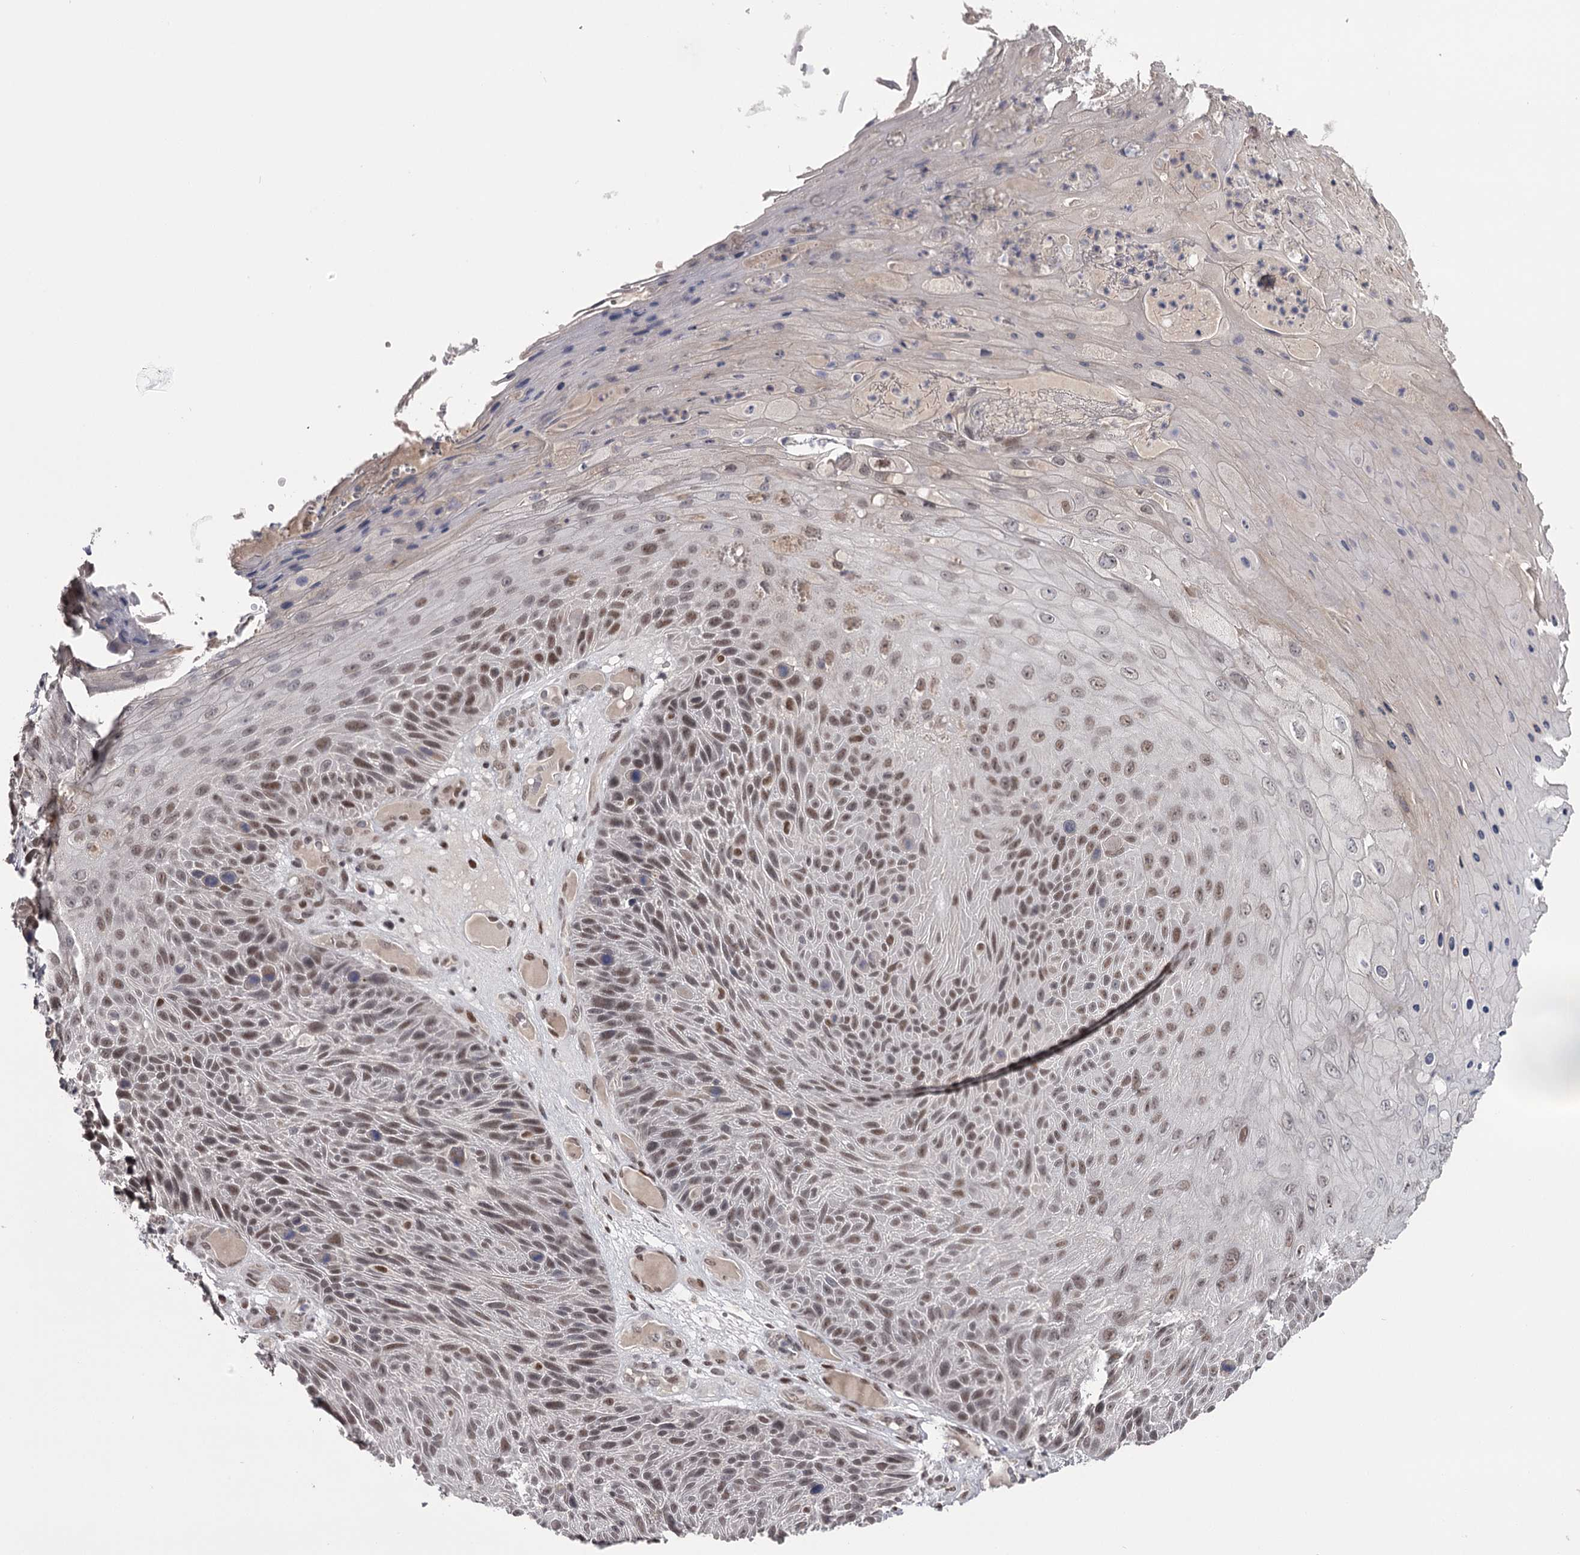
{"staining": {"intensity": "moderate", "quantity": ">75%", "location": "nuclear"}, "tissue": "skin cancer", "cell_type": "Tumor cells", "image_type": "cancer", "snomed": [{"axis": "morphology", "description": "Squamous cell carcinoma, NOS"}, {"axis": "topography", "description": "Skin"}], "caption": "A brown stain highlights moderate nuclear expression of a protein in human skin cancer (squamous cell carcinoma) tumor cells. (Stains: DAB in brown, nuclei in blue, Microscopy: brightfield microscopy at high magnification).", "gene": "TTC33", "patient": {"sex": "female", "age": 88}}